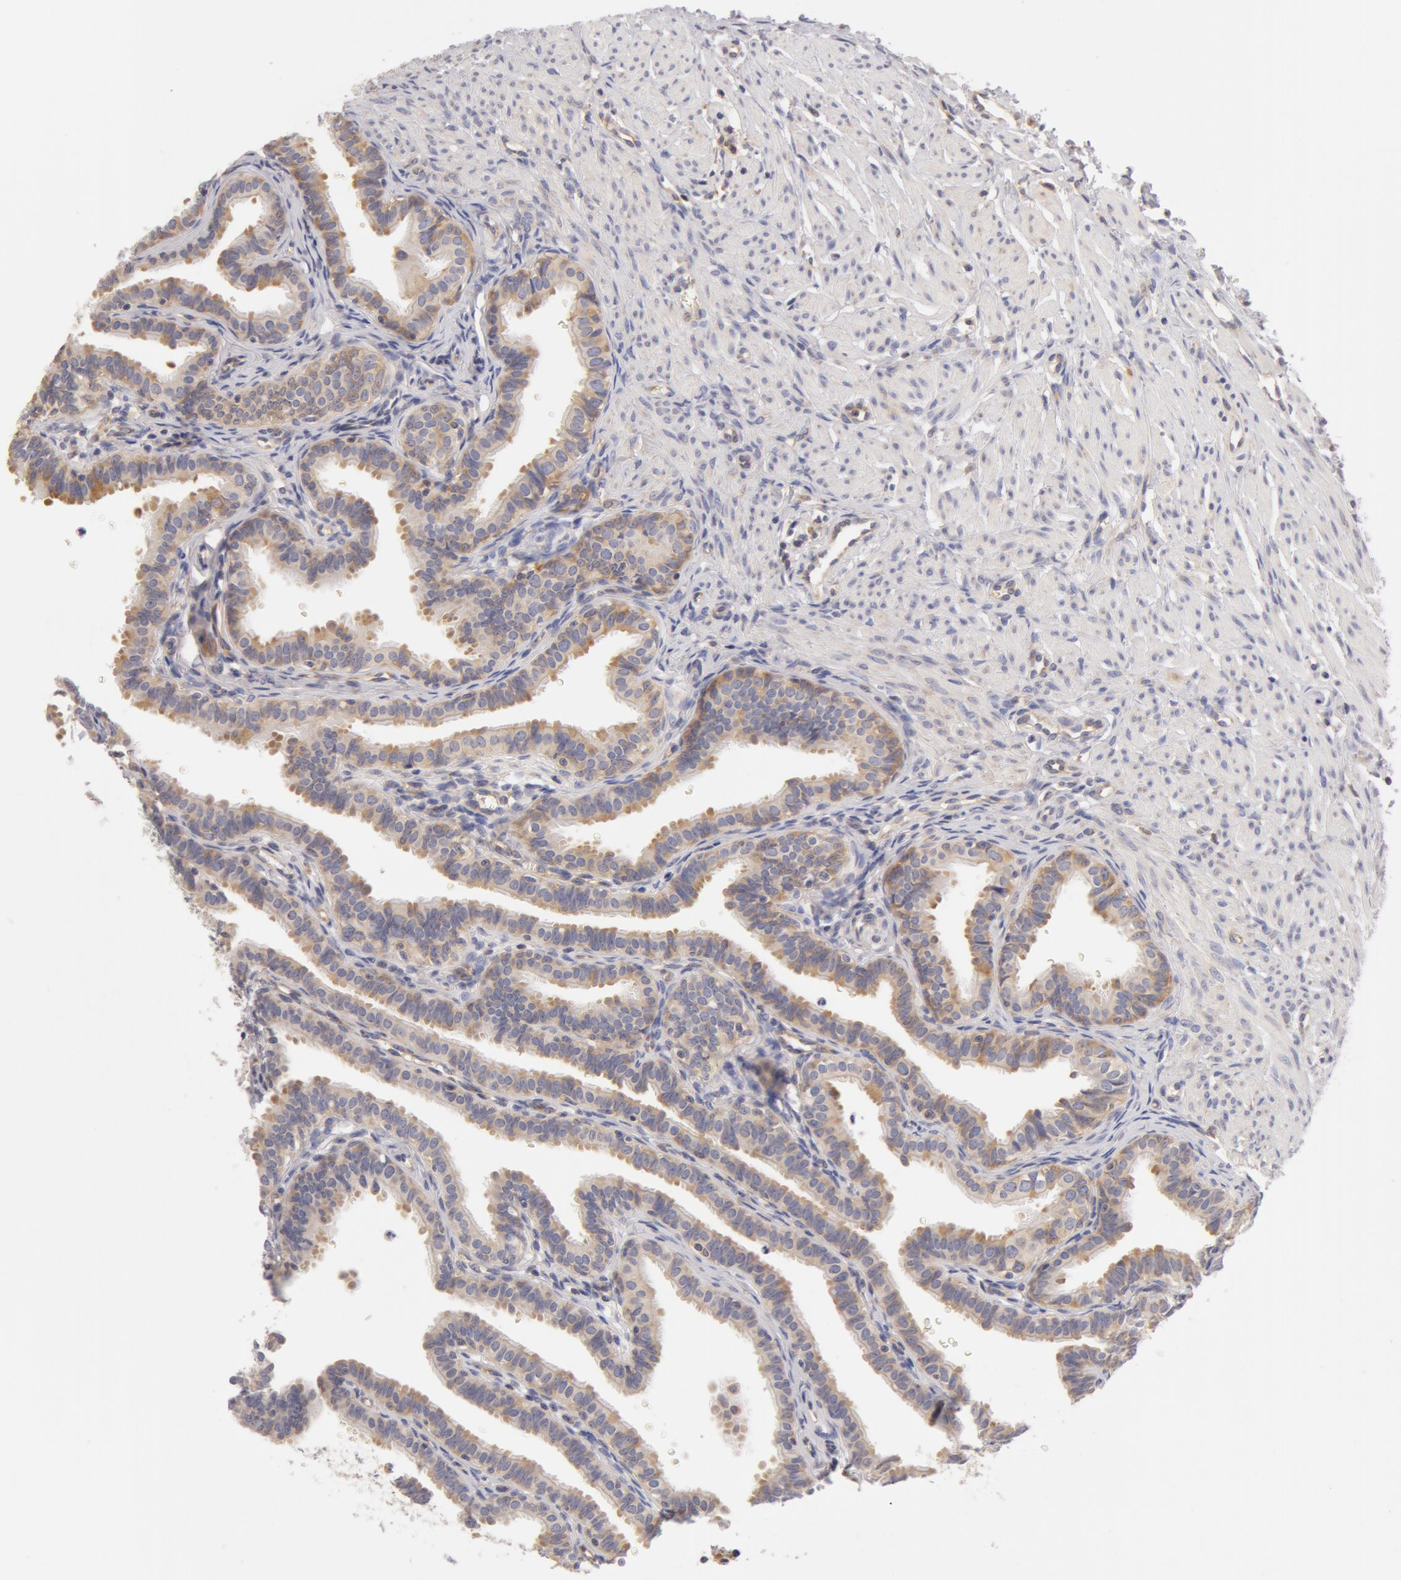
{"staining": {"intensity": "weak", "quantity": "25%-75%", "location": "none"}, "tissue": "fallopian tube", "cell_type": "Glandular cells", "image_type": "normal", "snomed": [{"axis": "morphology", "description": "Normal tissue, NOS"}, {"axis": "topography", "description": "Fallopian tube"}], "caption": "Fallopian tube stained for a protein (brown) displays weak None positive expression in about 25%-75% of glandular cells.", "gene": "DDX3X", "patient": {"sex": "female", "age": 32}}